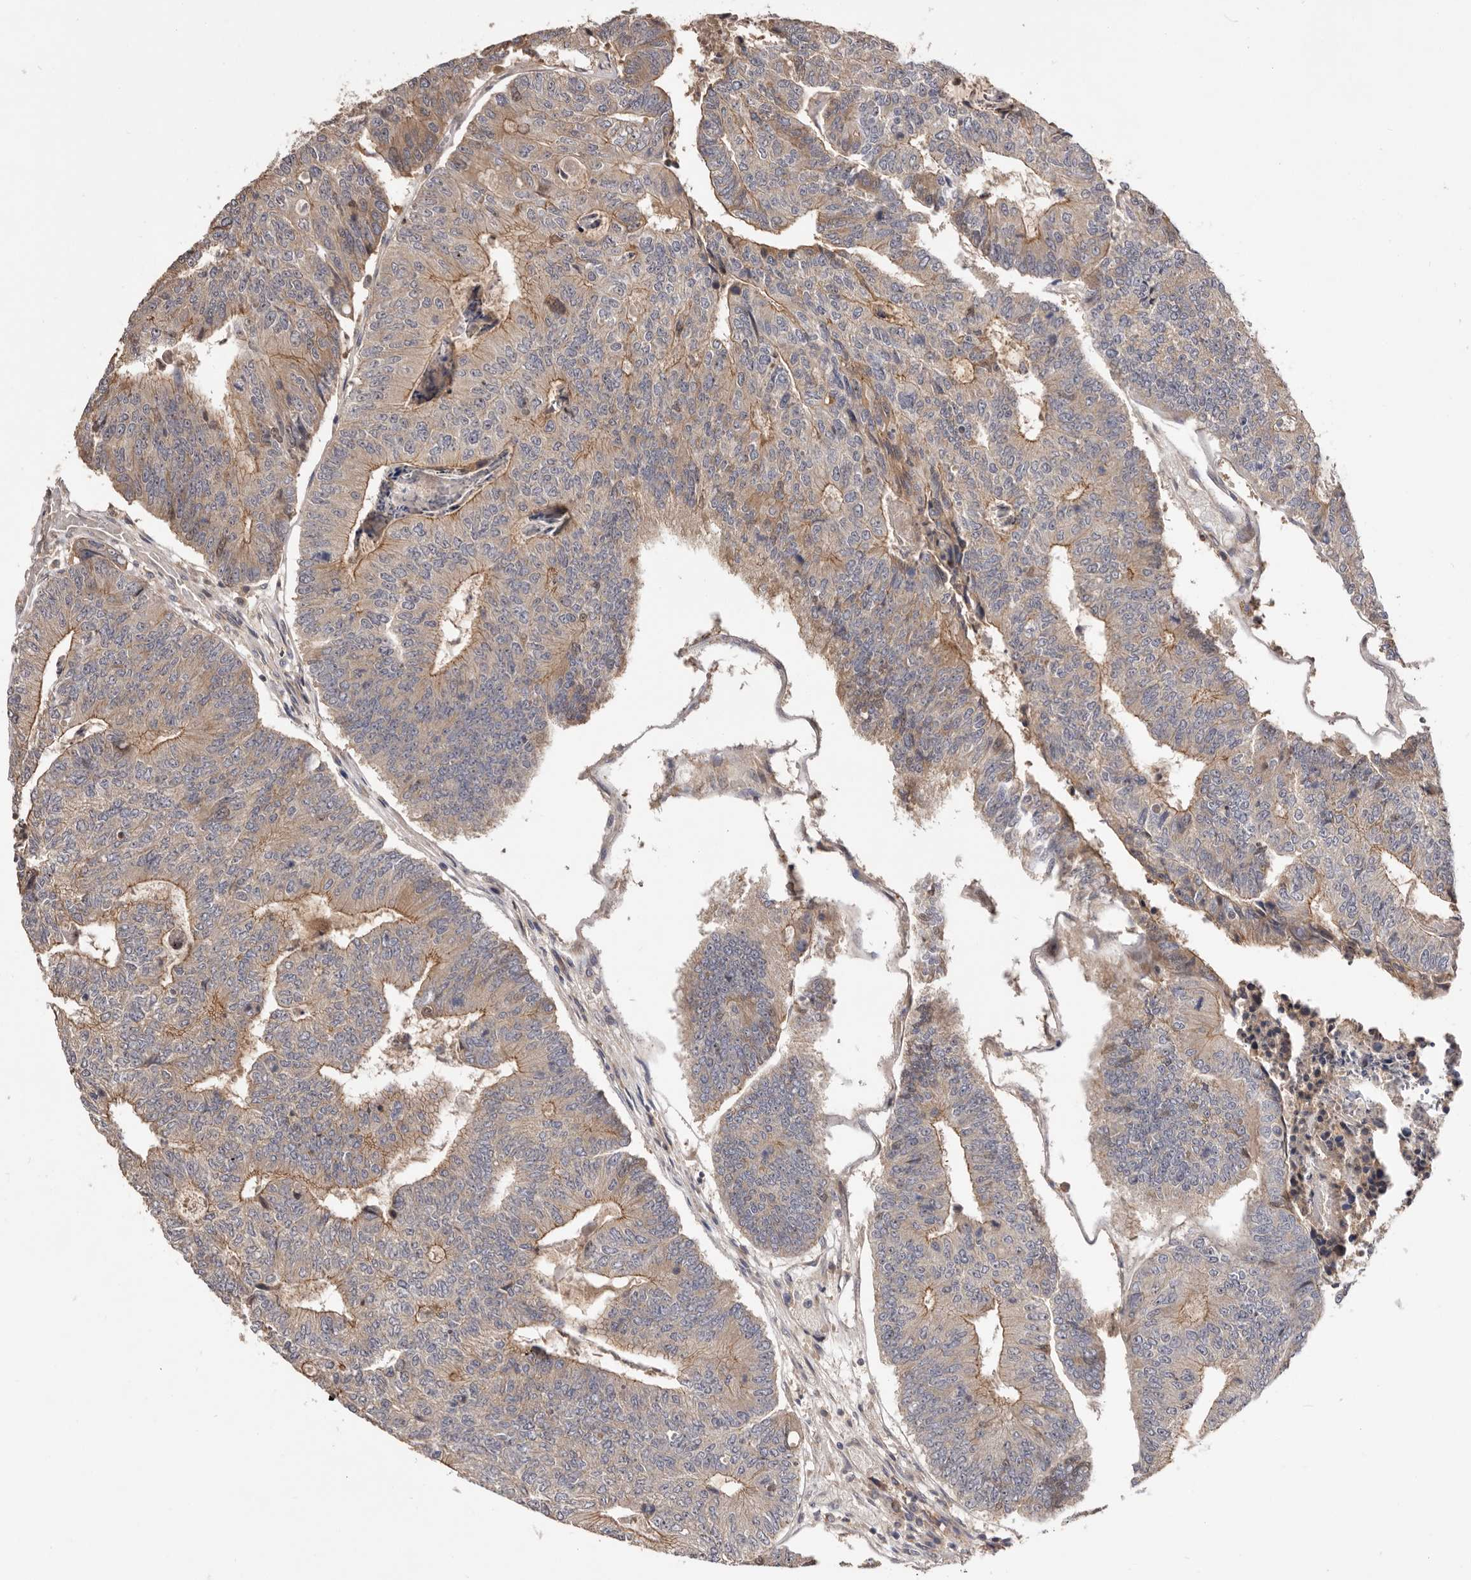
{"staining": {"intensity": "weak", "quantity": "25%-75%", "location": "cytoplasmic/membranous"}, "tissue": "colorectal cancer", "cell_type": "Tumor cells", "image_type": "cancer", "snomed": [{"axis": "morphology", "description": "Adenocarcinoma, NOS"}, {"axis": "topography", "description": "Colon"}], "caption": "This is an image of IHC staining of colorectal adenocarcinoma, which shows weak staining in the cytoplasmic/membranous of tumor cells.", "gene": "DOP1A", "patient": {"sex": "female", "age": 67}}